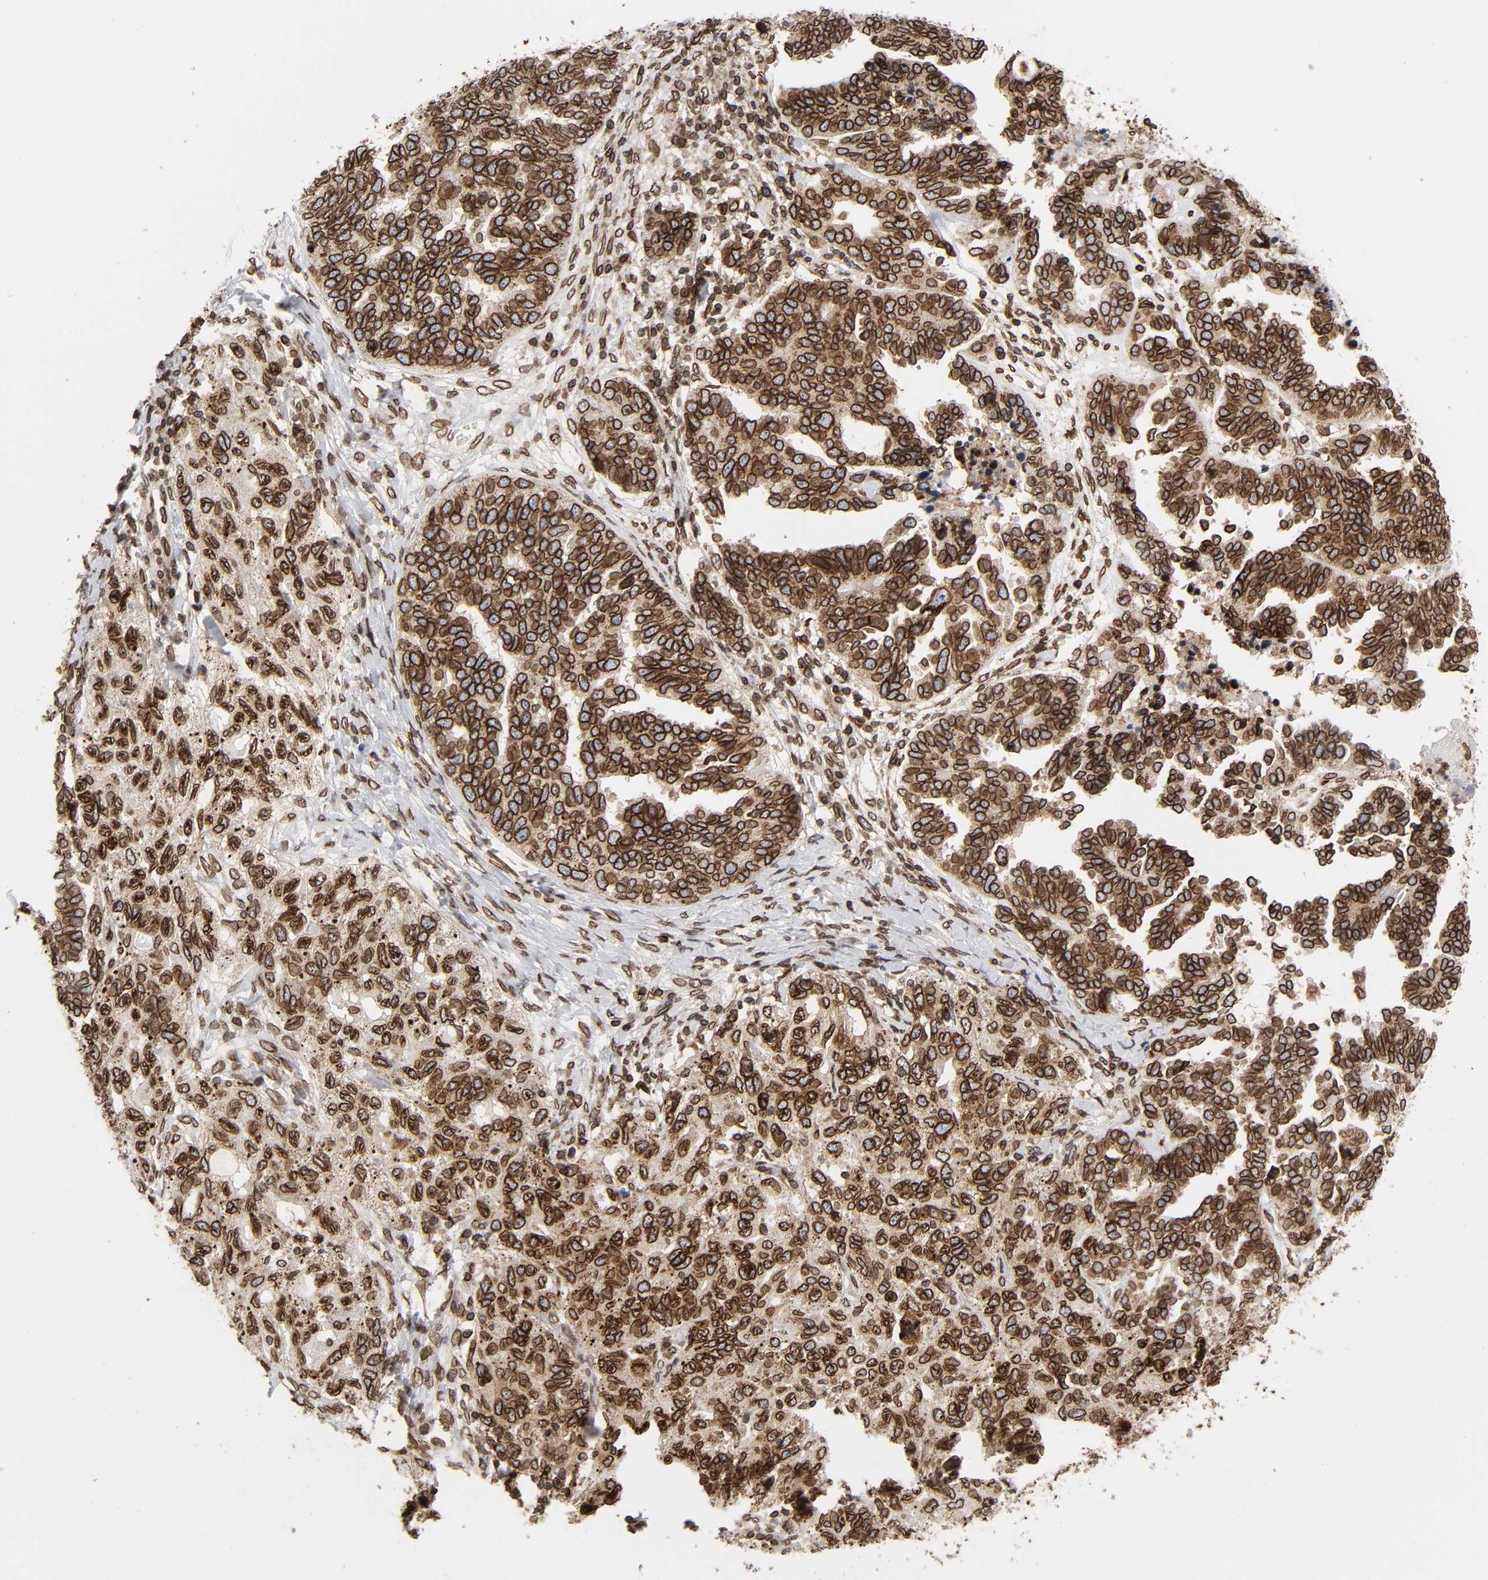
{"staining": {"intensity": "strong", "quantity": ">75%", "location": "cytoplasmic/membranous,nuclear"}, "tissue": "ovarian cancer", "cell_type": "Tumor cells", "image_type": "cancer", "snomed": [{"axis": "morphology", "description": "Cystadenocarcinoma, serous, NOS"}, {"axis": "topography", "description": "Ovary"}], "caption": "IHC of human ovarian cancer shows high levels of strong cytoplasmic/membranous and nuclear expression in about >75% of tumor cells.", "gene": "RANGAP1", "patient": {"sex": "female", "age": 82}}